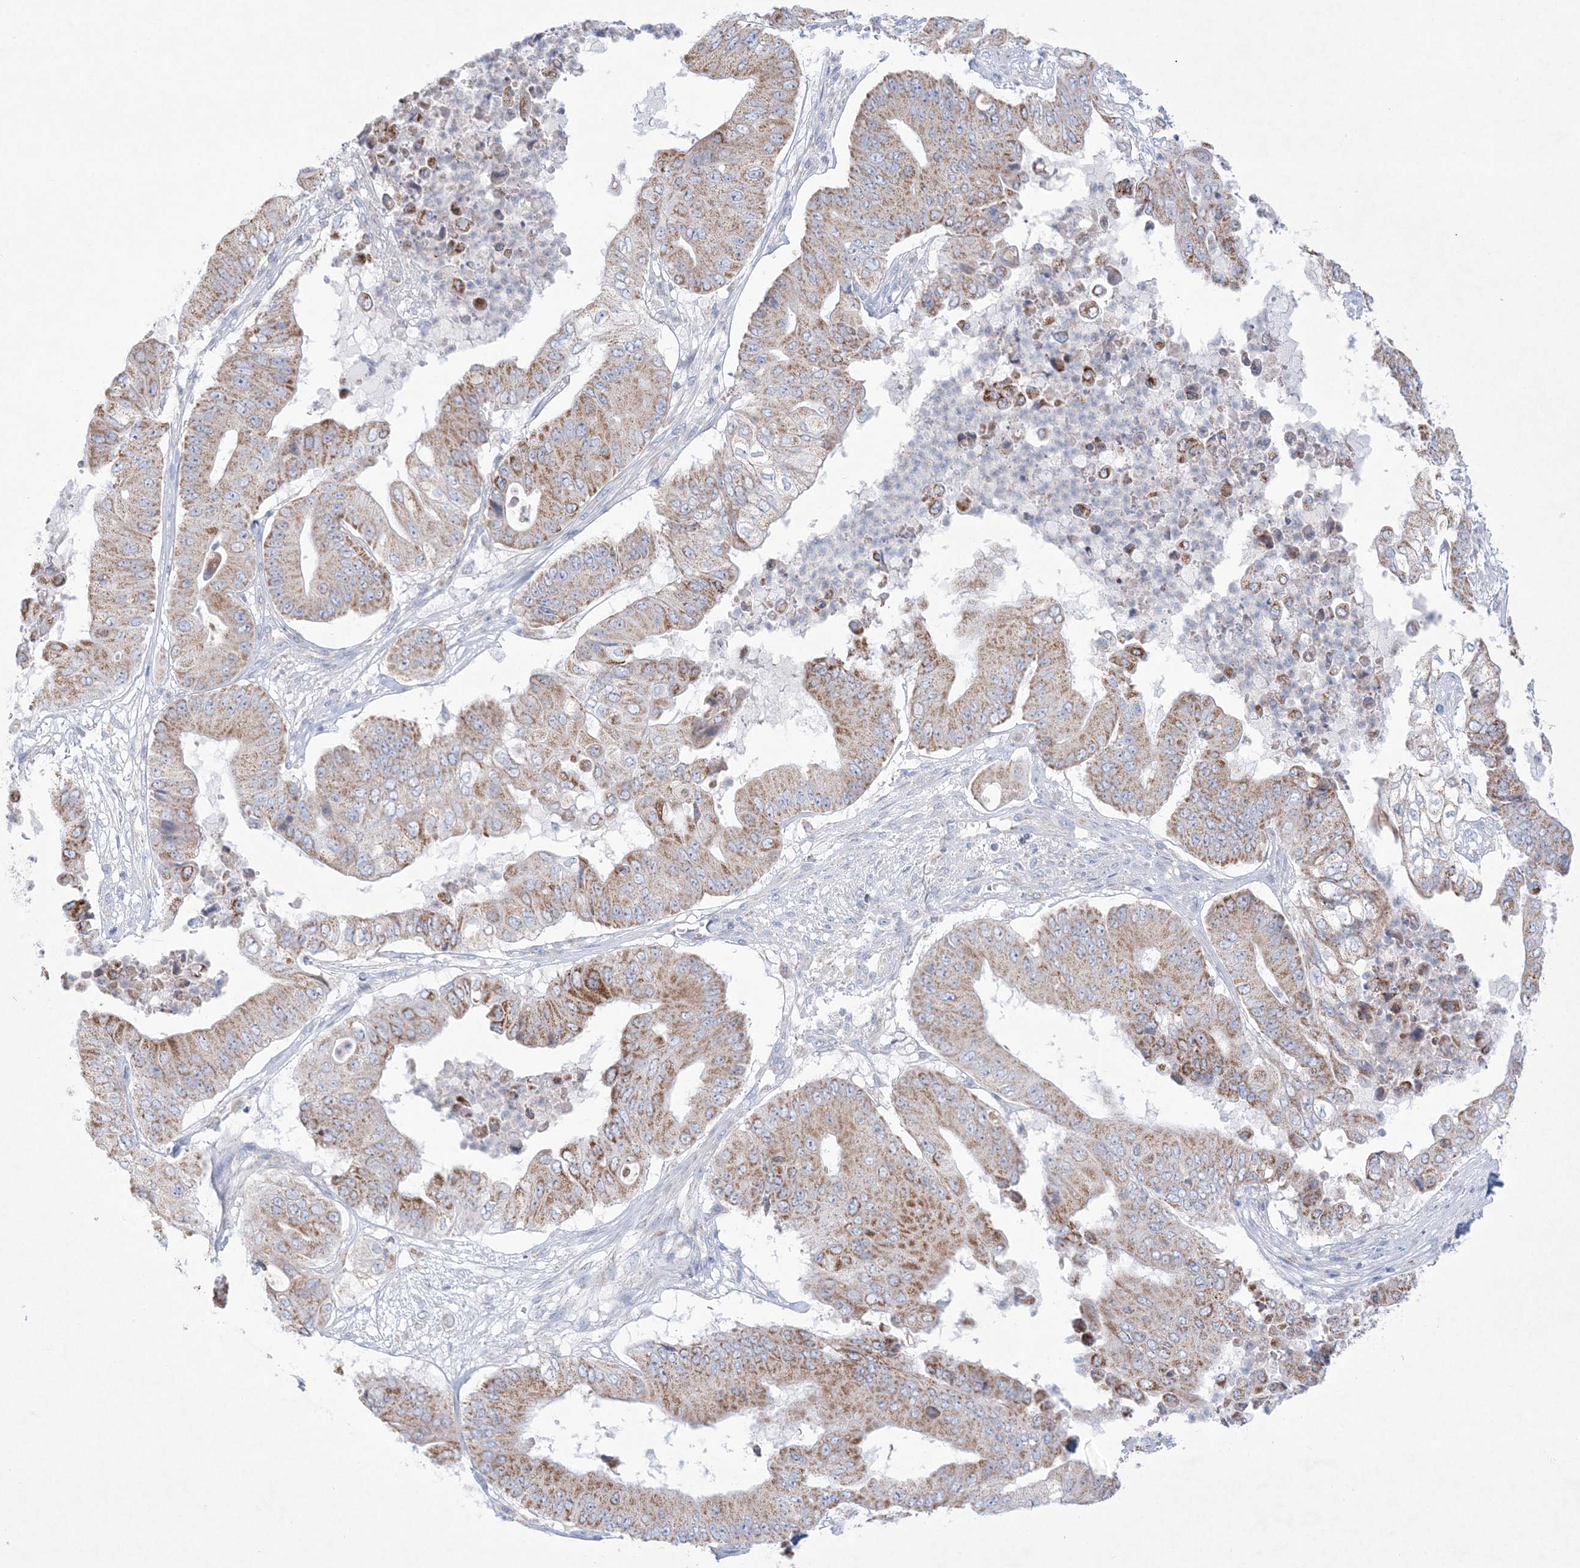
{"staining": {"intensity": "moderate", "quantity": ">75%", "location": "cytoplasmic/membranous"}, "tissue": "pancreatic cancer", "cell_type": "Tumor cells", "image_type": "cancer", "snomed": [{"axis": "morphology", "description": "Adenocarcinoma, NOS"}, {"axis": "topography", "description": "Pancreas"}], "caption": "A micrograph of adenocarcinoma (pancreatic) stained for a protein shows moderate cytoplasmic/membranous brown staining in tumor cells.", "gene": "KCTD6", "patient": {"sex": "female", "age": 77}}